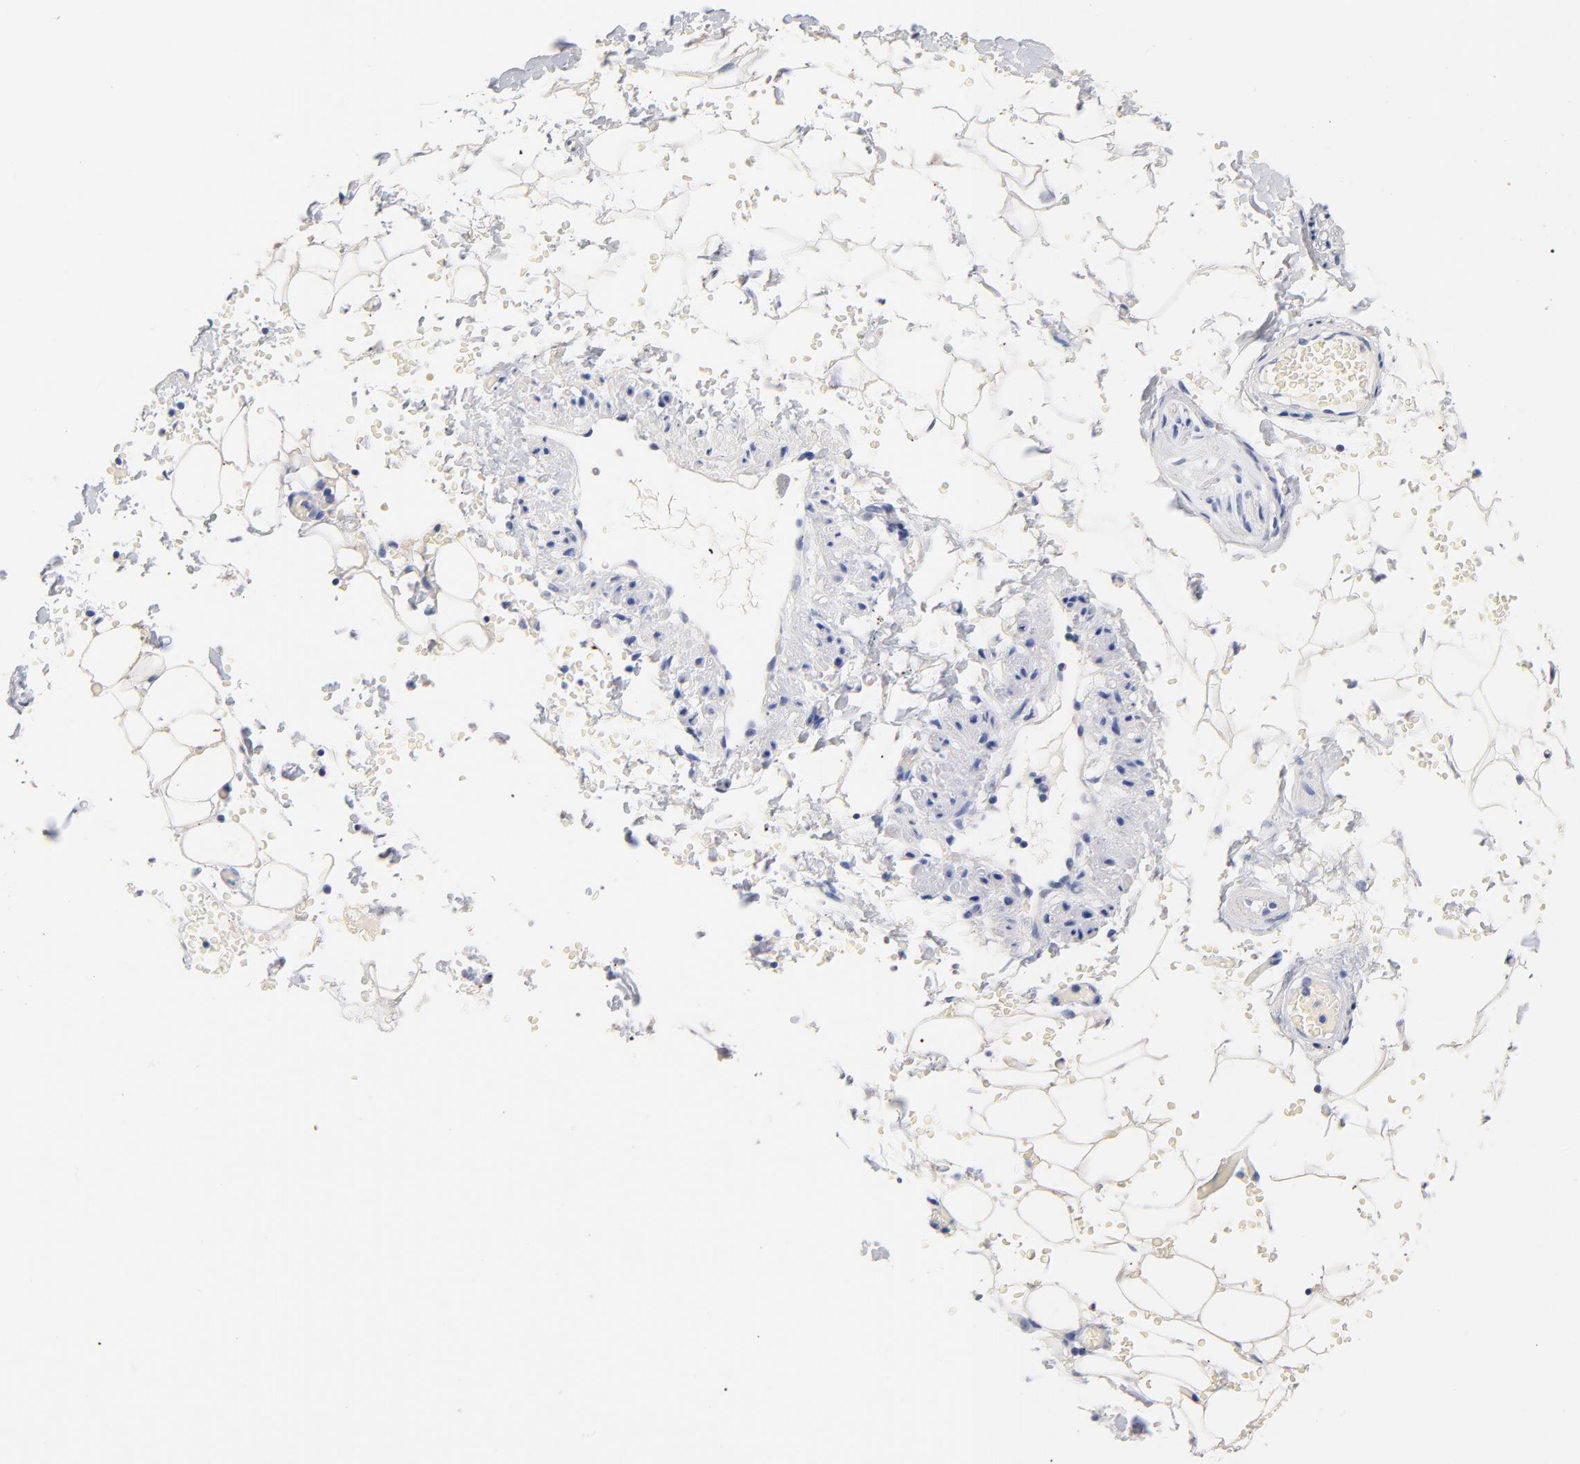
{"staining": {"intensity": "negative", "quantity": "none", "location": "none"}, "tissue": "adipose tissue", "cell_type": "Adipocytes", "image_type": "normal", "snomed": [{"axis": "morphology", "description": "Normal tissue, NOS"}, {"axis": "topography", "description": "Bronchus"}, {"axis": "topography", "description": "Lung"}], "caption": "This is an immunohistochemistry (IHC) image of normal adipose tissue. There is no staining in adipocytes.", "gene": "CPS1", "patient": {"sex": "female", "age": 56}}